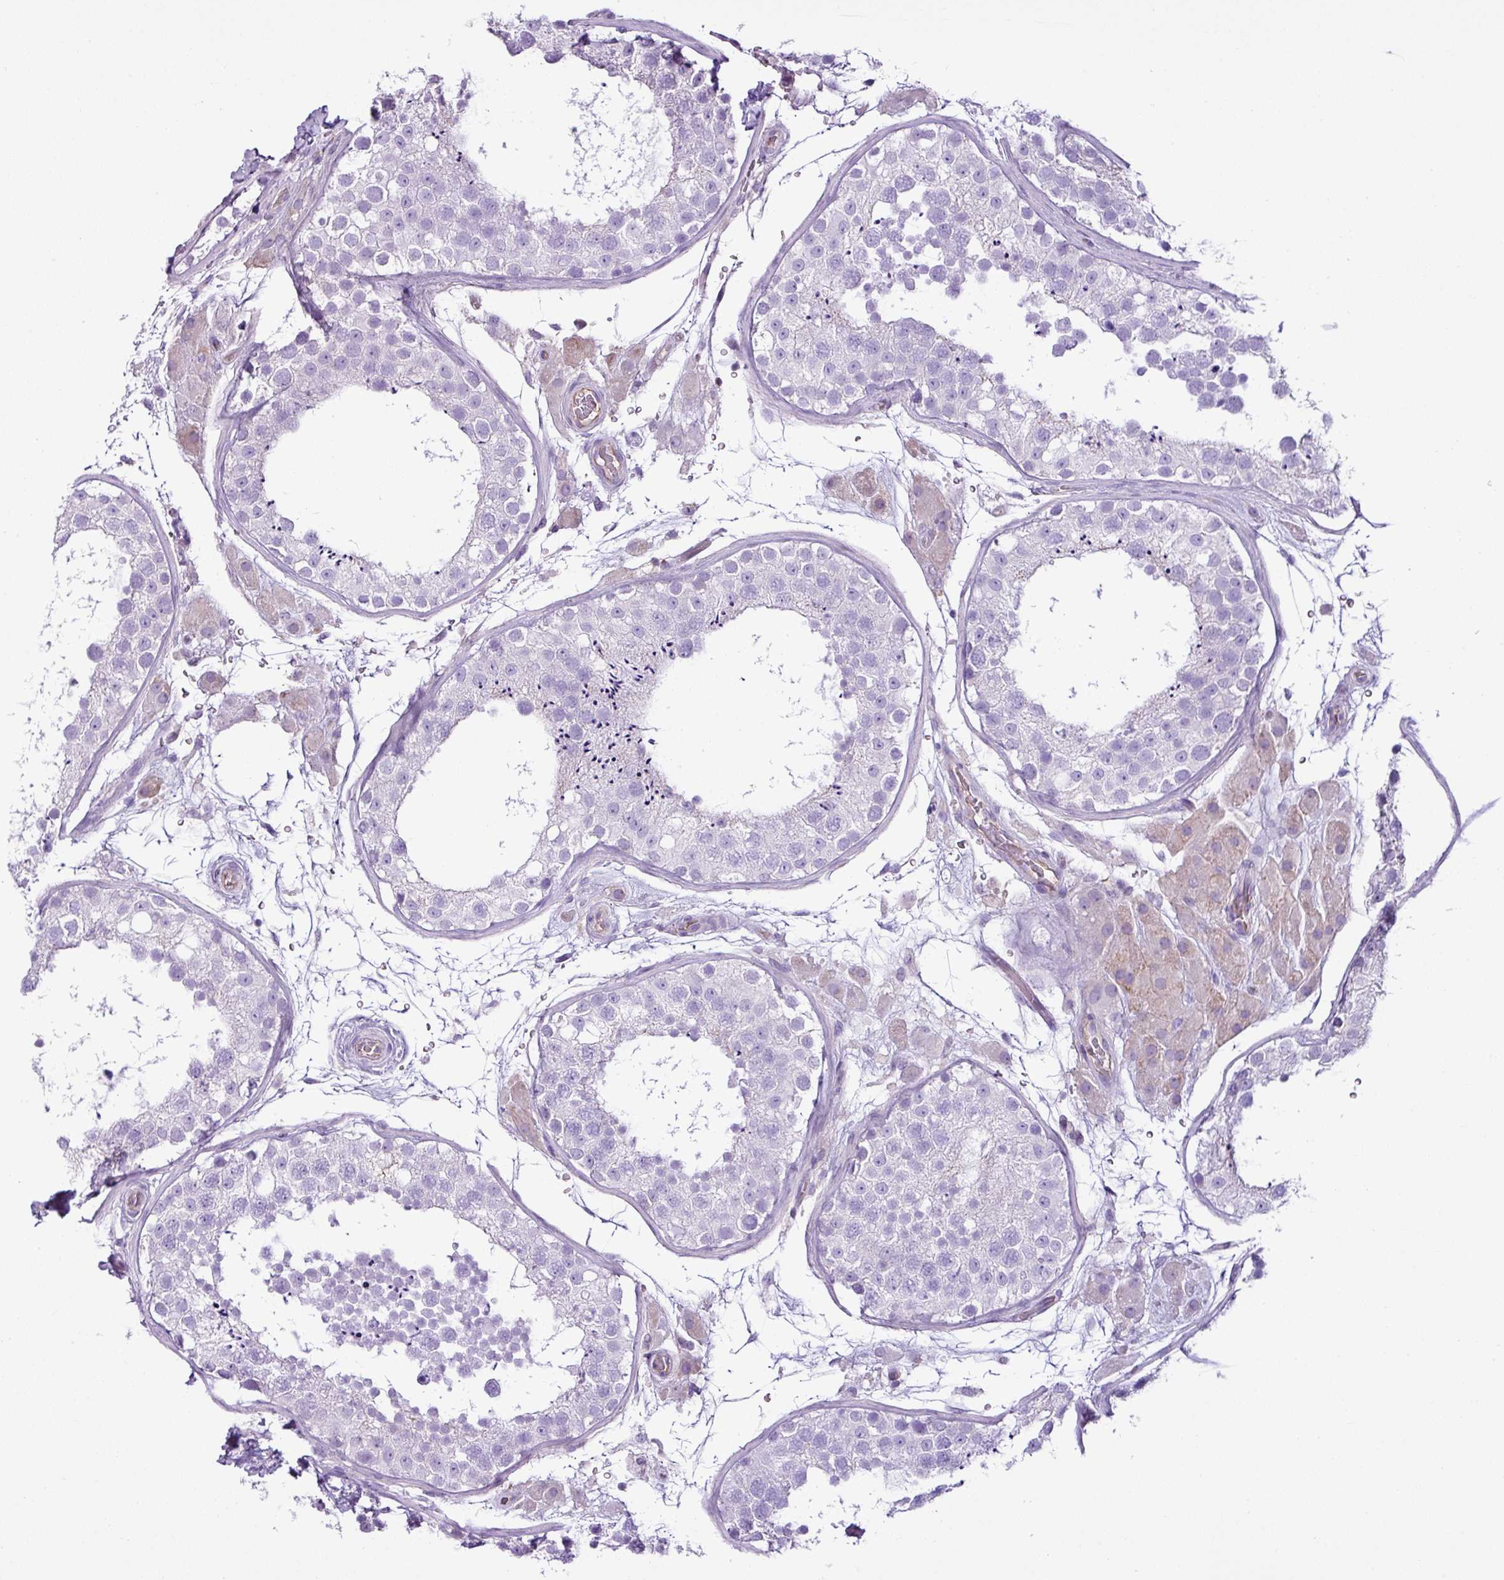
{"staining": {"intensity": "negative", "quantity": "none", "location": "none"}, "tissue": "testis", "cell_type": "Cells in seminiferous ducts", "image_type": "normal", "snomed": [{"axis": "morphology", "description": "Normal tissue, NOS"}, {"axis": "topography", "description": "Testis"}], "caption": "A histopathology image of testis stained for a protein reveals no brown staining in cells in seminiferous ducts.", "gene": "EME2", "patient": {"sex": "male", "age": 26}}